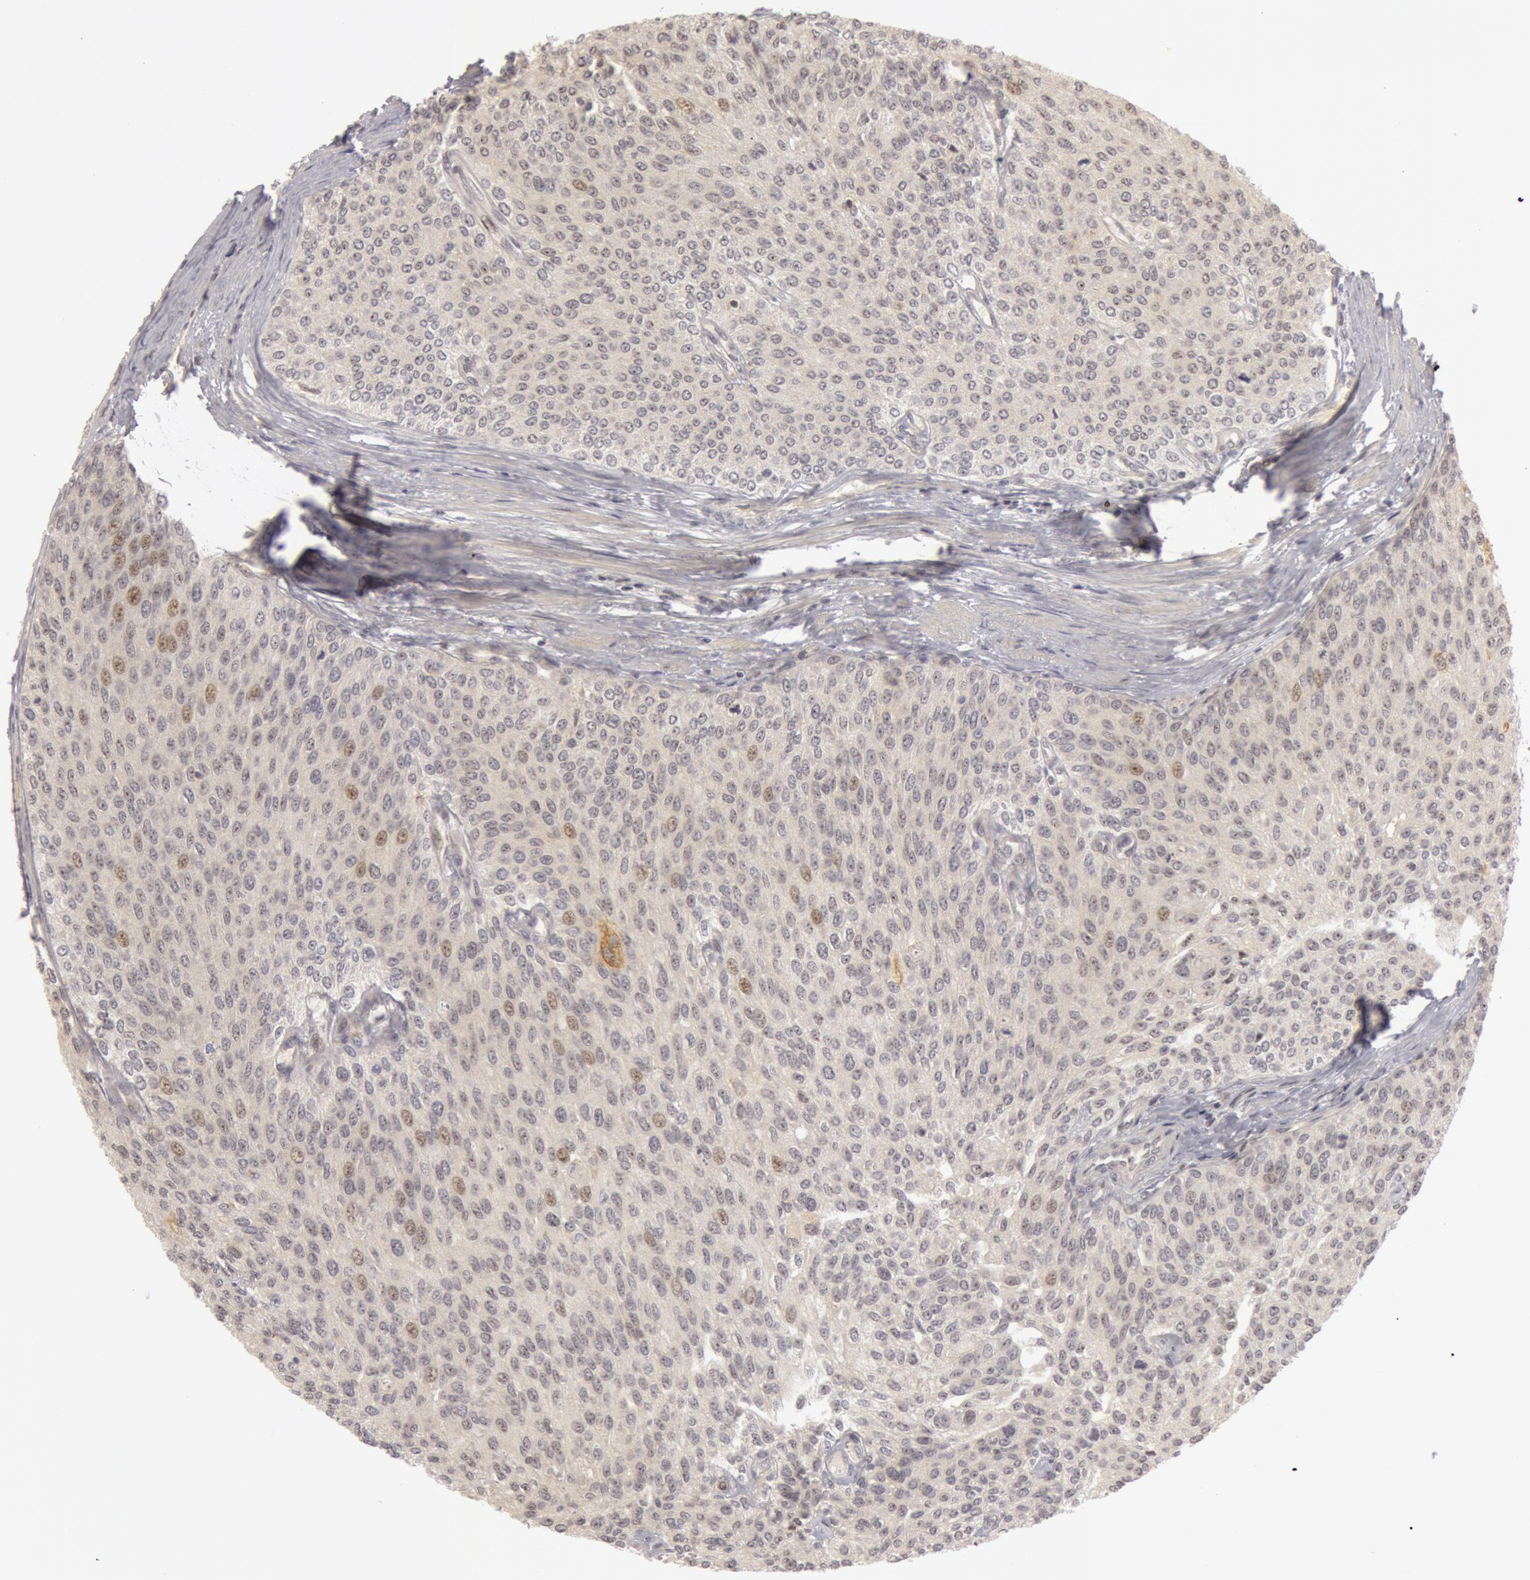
{"staining": {"intensity": "negative", "quantity": "none", "location": "none"}, "tissue": "urothelial cancer", "cell_type": "Tumor cells", "image_type": "cancer", "snomed": [{"axis": "morphology", "description": "Urothelial carcinoma, Low grade"}, {"axis": "topography", "description": "Urinary bladder"}], "caption": "Tumor cells show no significant positivity in low-grade urothelial carcinoma.", "gene": "OASL", "patient": {"sex": "female", "age": 73}}